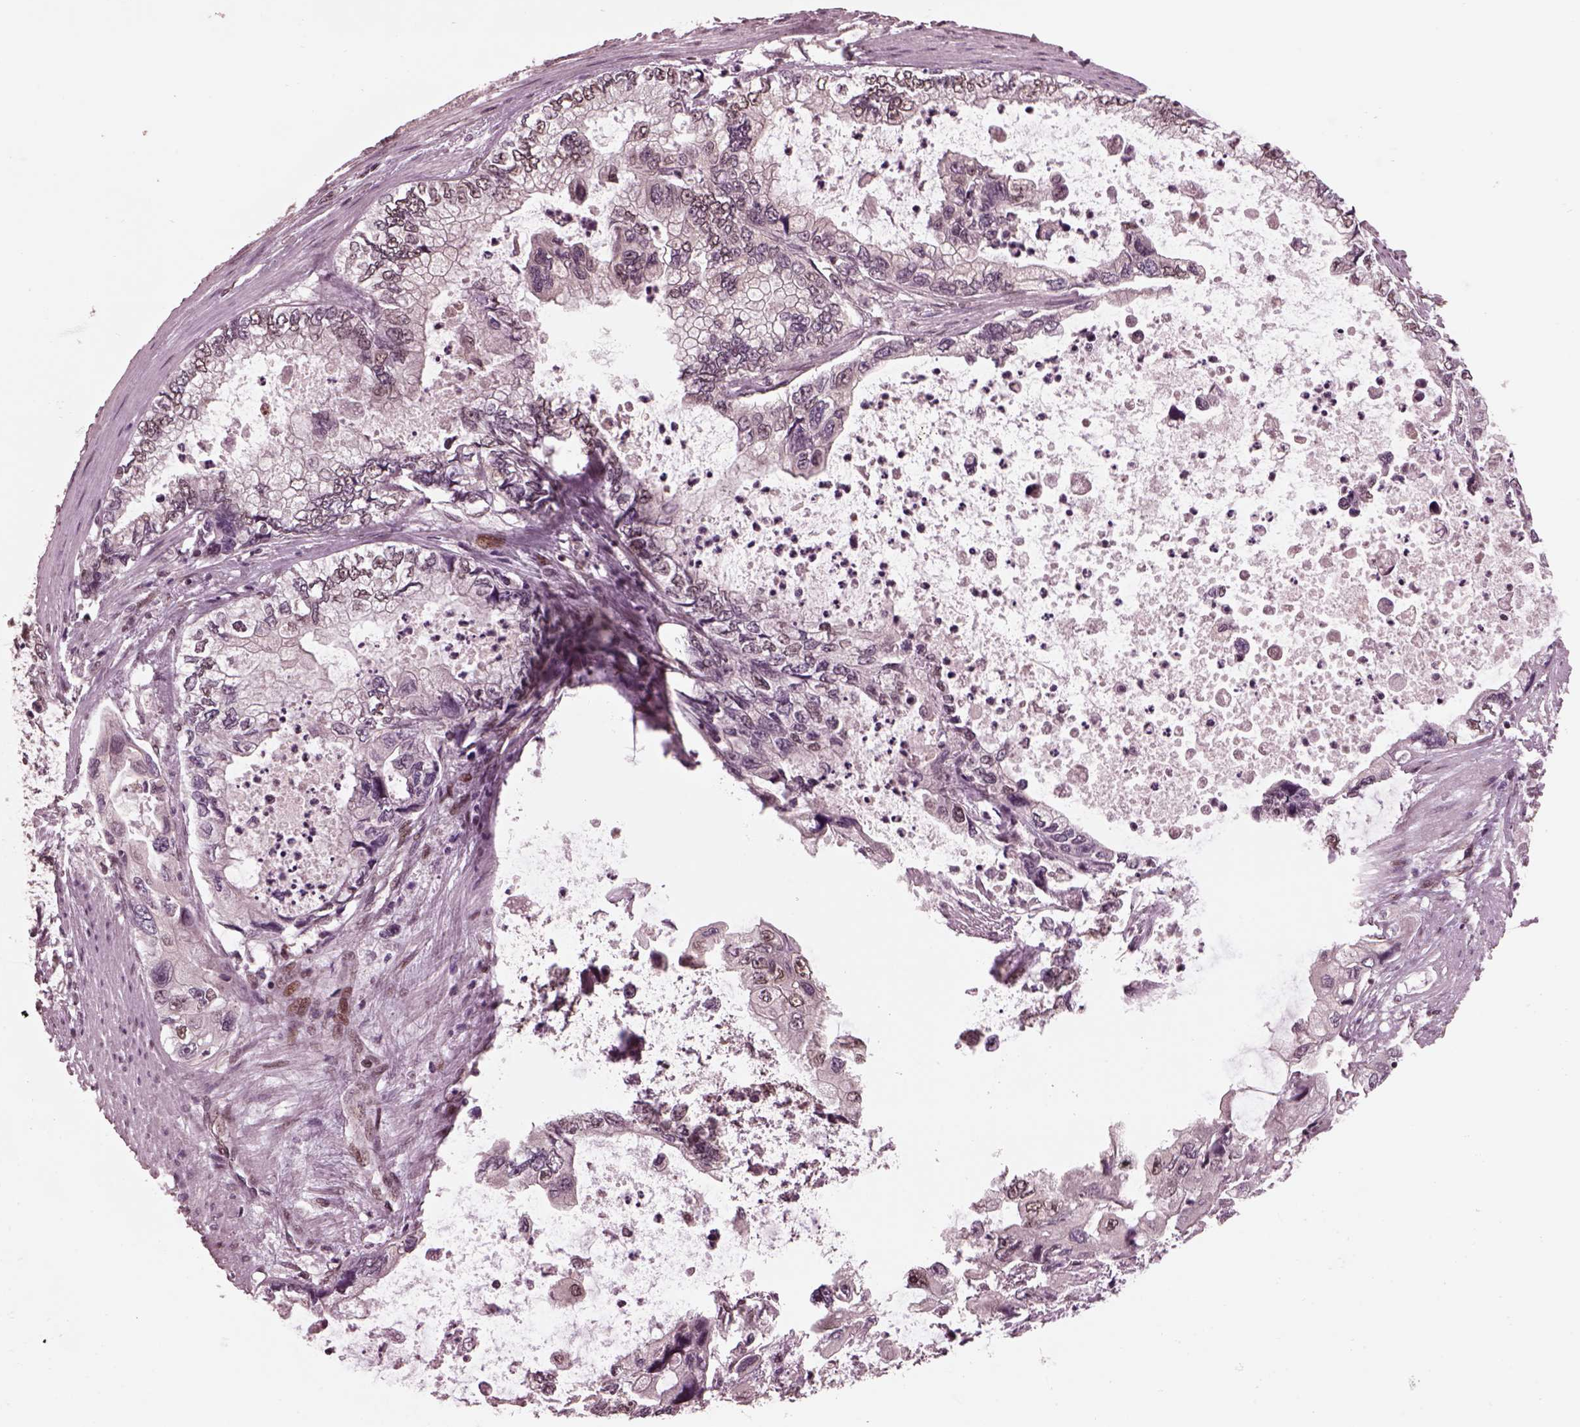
{"staining": {"intensity": "weak", "quantity": "<25%", "location": "nuclear"}, "tissue": "stomach cancer", "cell_type": "Tumor cells", "image_type": "cancer", "snomed": [{"axis": "morphology", "description": "Adenocarcinoma, NOS"}, {"axis": "topography", "description": "Pancreas"}, {"axis": "topography", "description": "Stomach, upper"}, {"axis": "topography", "description": "Stomach"}], "caption": "Immunohistochemical staining of human stomach adenocarcinoma shows no significant expression in tumor cells.", "gene": "NAP1L5", "patient": {"sex": "male", "age": 77}}